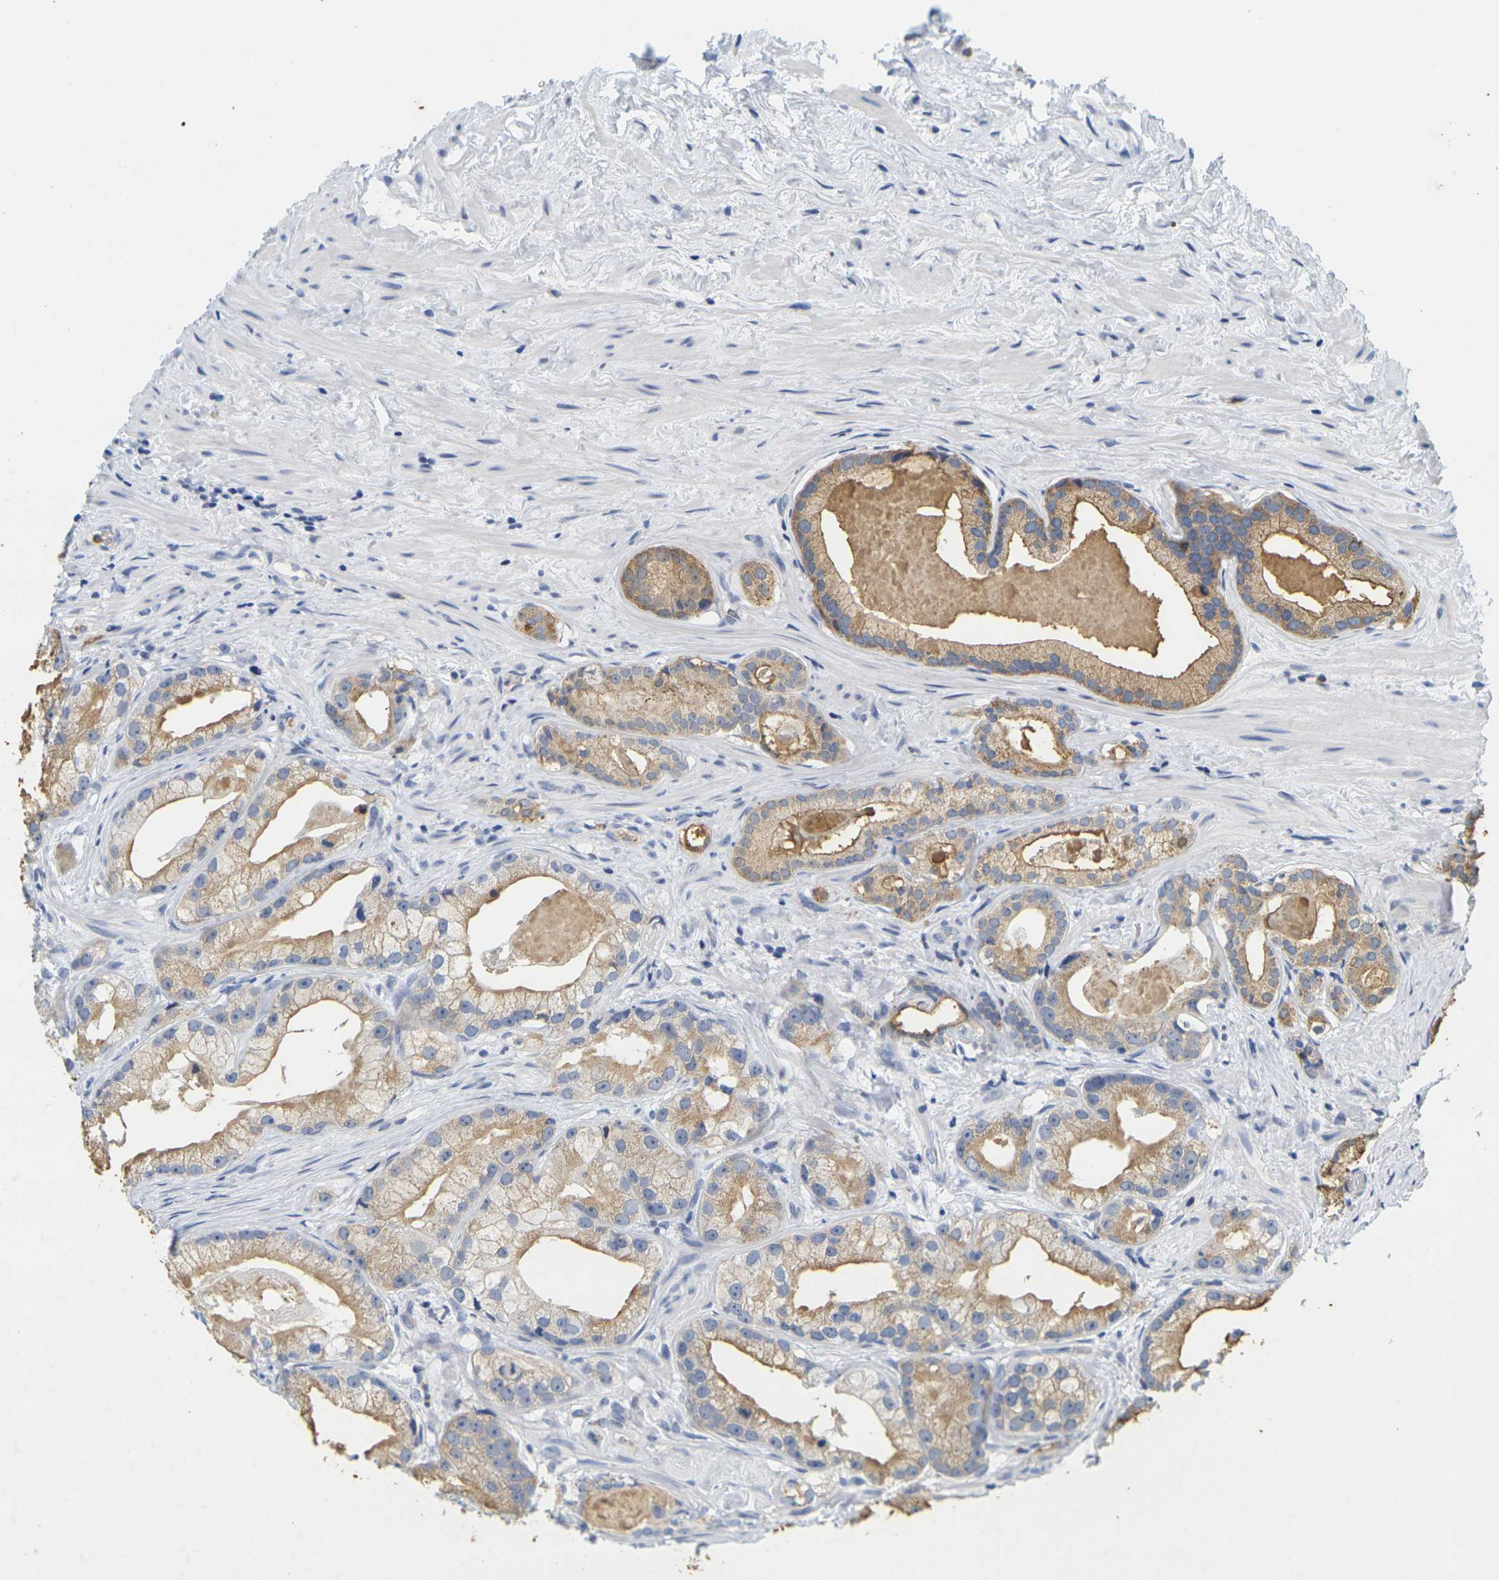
{"staining": {"intensity": "moderate", "quantity": ">75%", "location": "cytoplasmic/membranous"}, "tissue": "prostate cancer", "cell_type": "Tumor cells", "image_type": "cancer", "snomed": [{"axis": "morphology", "description": "Adenocarcinoma, Low grade"}, {"axis": "topography", "description": "Prostate"}], "caption": "Moderate cytoplasmic/membranous positivity for a protein is identified in about >75% of tumor cells of adenocarcinoma (low-grade) (prostate) using immunohistochemistry (IHC).", "gene": "KLK5", "patient": {"sex": "male", "age": 59}}